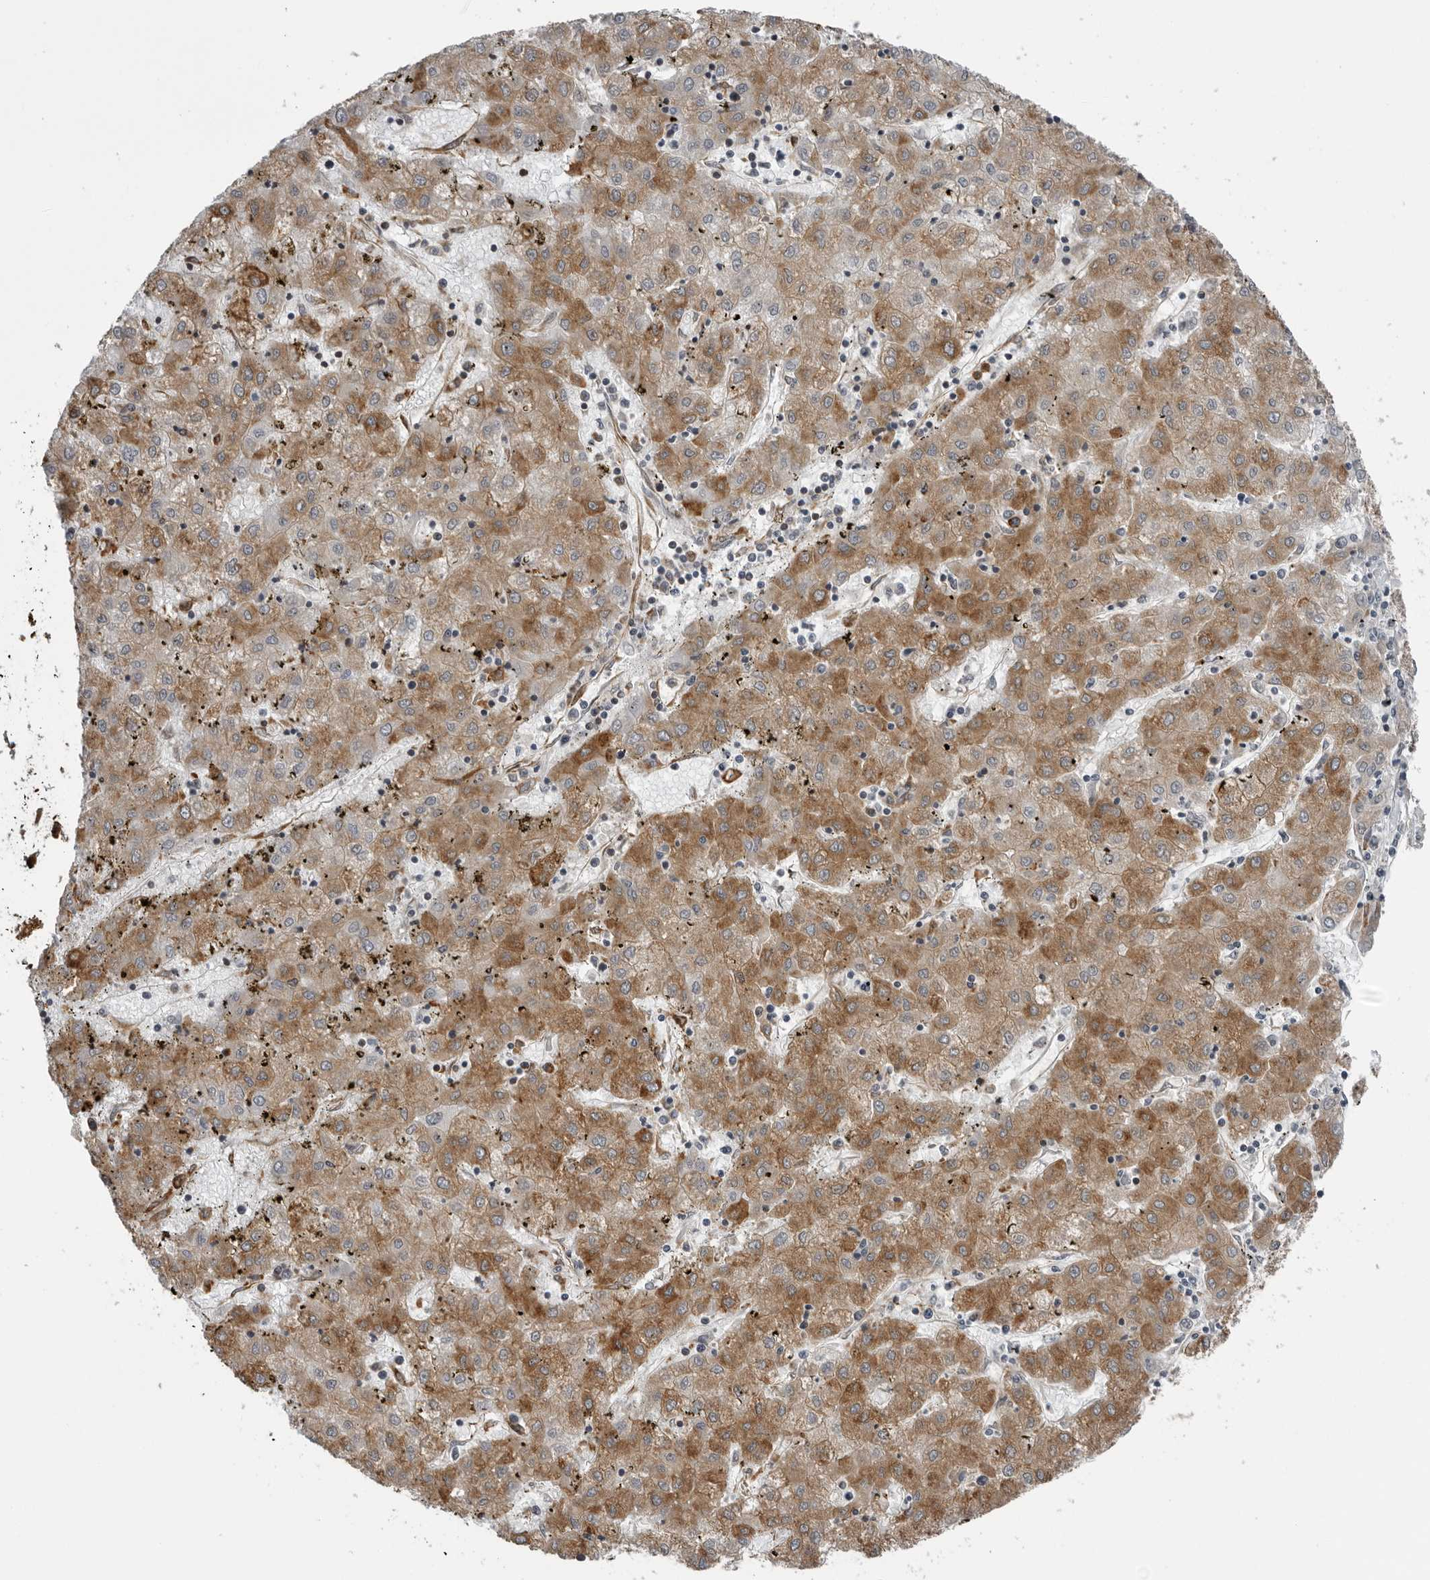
{"staining": {"intensity": "moderate", "quantity": ">75%", "location": "cytoplasmic/membranous"}, "tissue": "liver cancer", "cell_type": "Tumor cells", "image_type": "cancer", "snomed": [{"axis": "morphology", "description": "Carcinoma, Hepatocellular, NOS"}, {"axis": "topography", "description": "Liver"}], "caption": "Moderate cytoplasmic/membranous protein expression is appreciated in approximately >75% of tumor cells in liver cancer.", "gene": "ALPK2", "patient": {"sex": "male", "age": 72}}